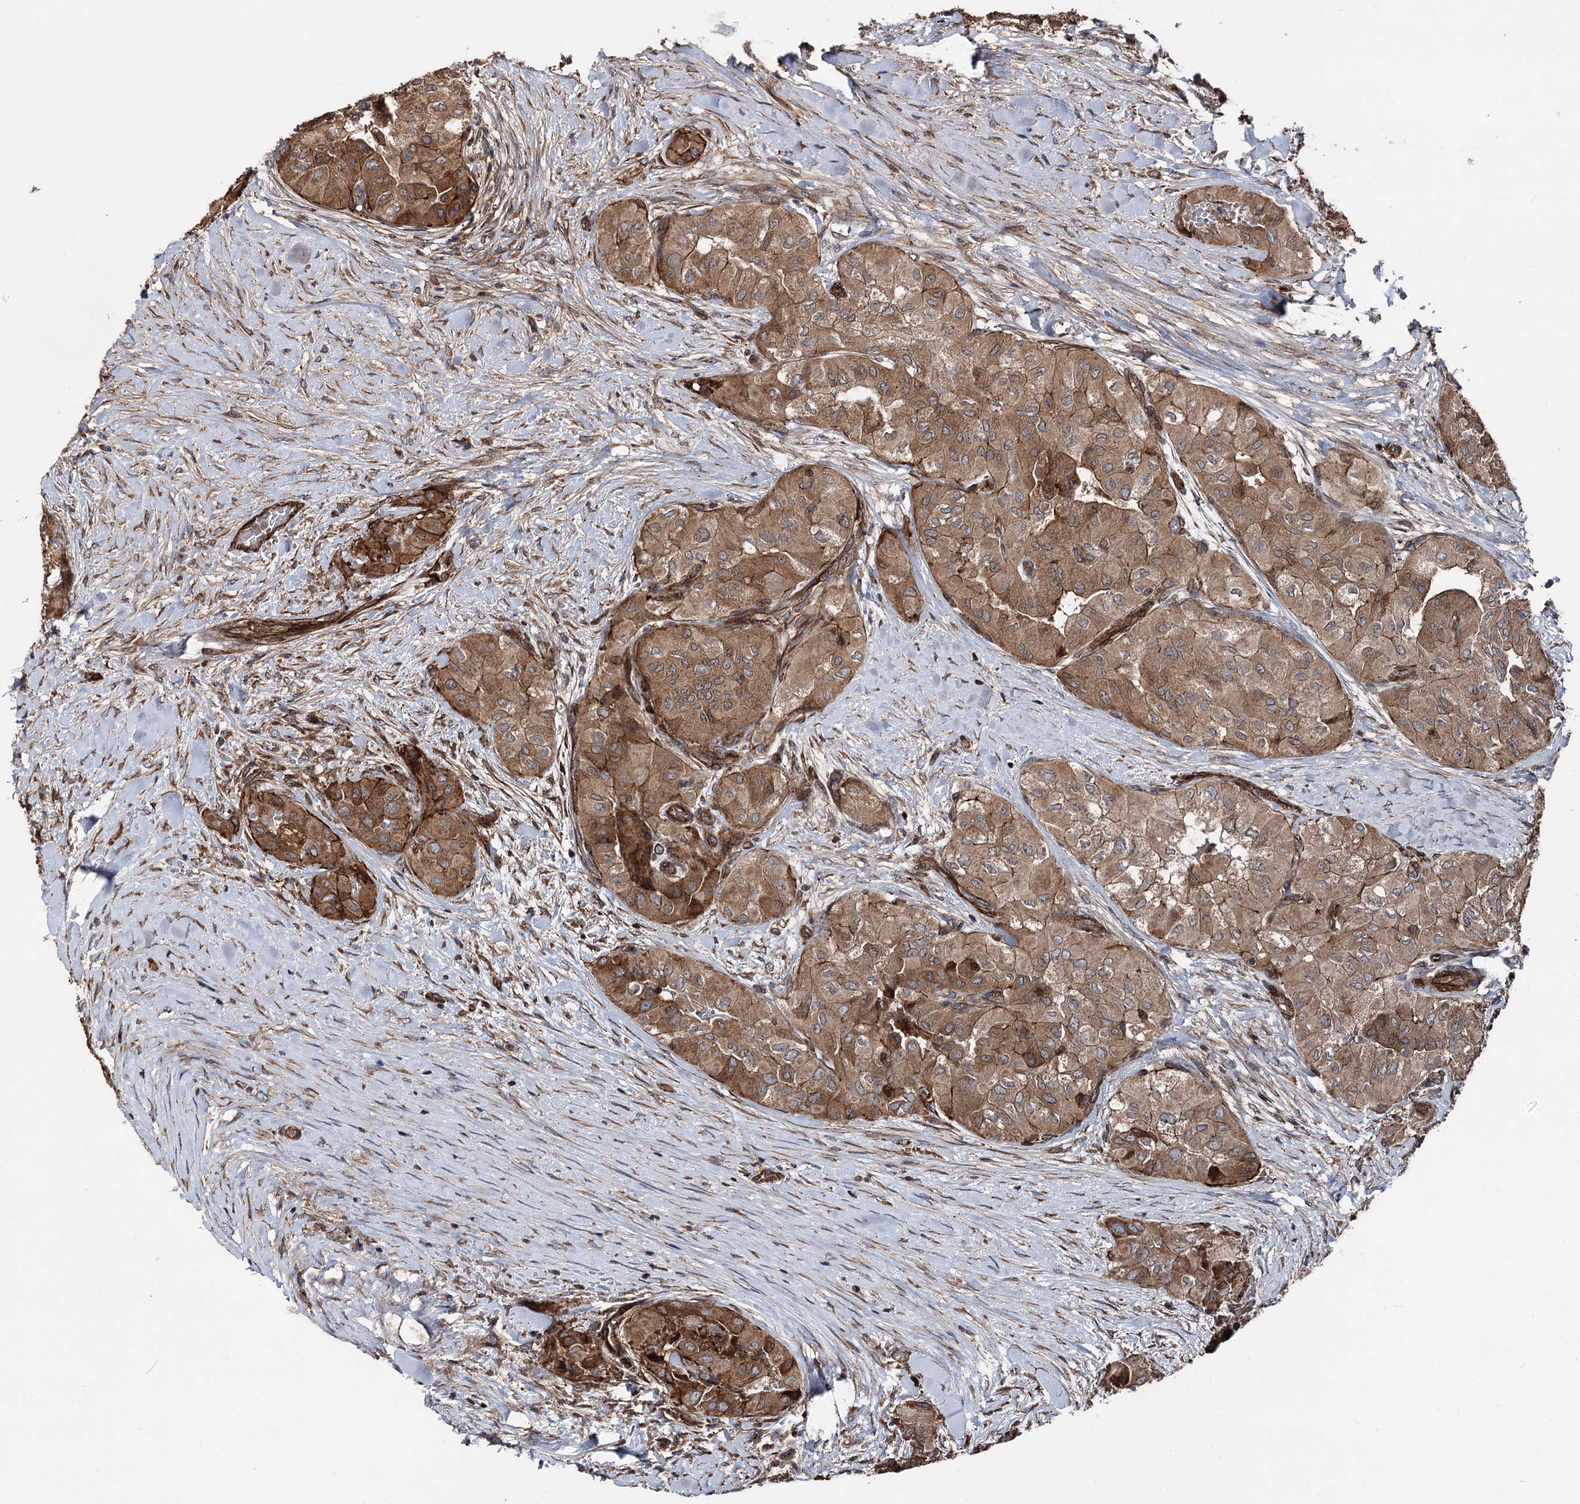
{"staining": {"intensity": "moderate", "quantity": ">75%", "location": "cytoplasmic/membranous"}, "tissue": "thyroid cancer", "cell_type": "Tumor cells", "image_type": "cancer", "snomed": [{"axis": "morphology", "description": "Papillary adenocarcinoma, NOS"}, {"axis": "topography", "description": "Thyroid gland"}], "caption": "A brown stain labels moderate cytoplasmic/membranous staining of a protein in thyroid cancer (papillary adenocarcinoma) tumor cells.", "gene": "ITFG2", "patient": {"sex": "female", "age": 59}}